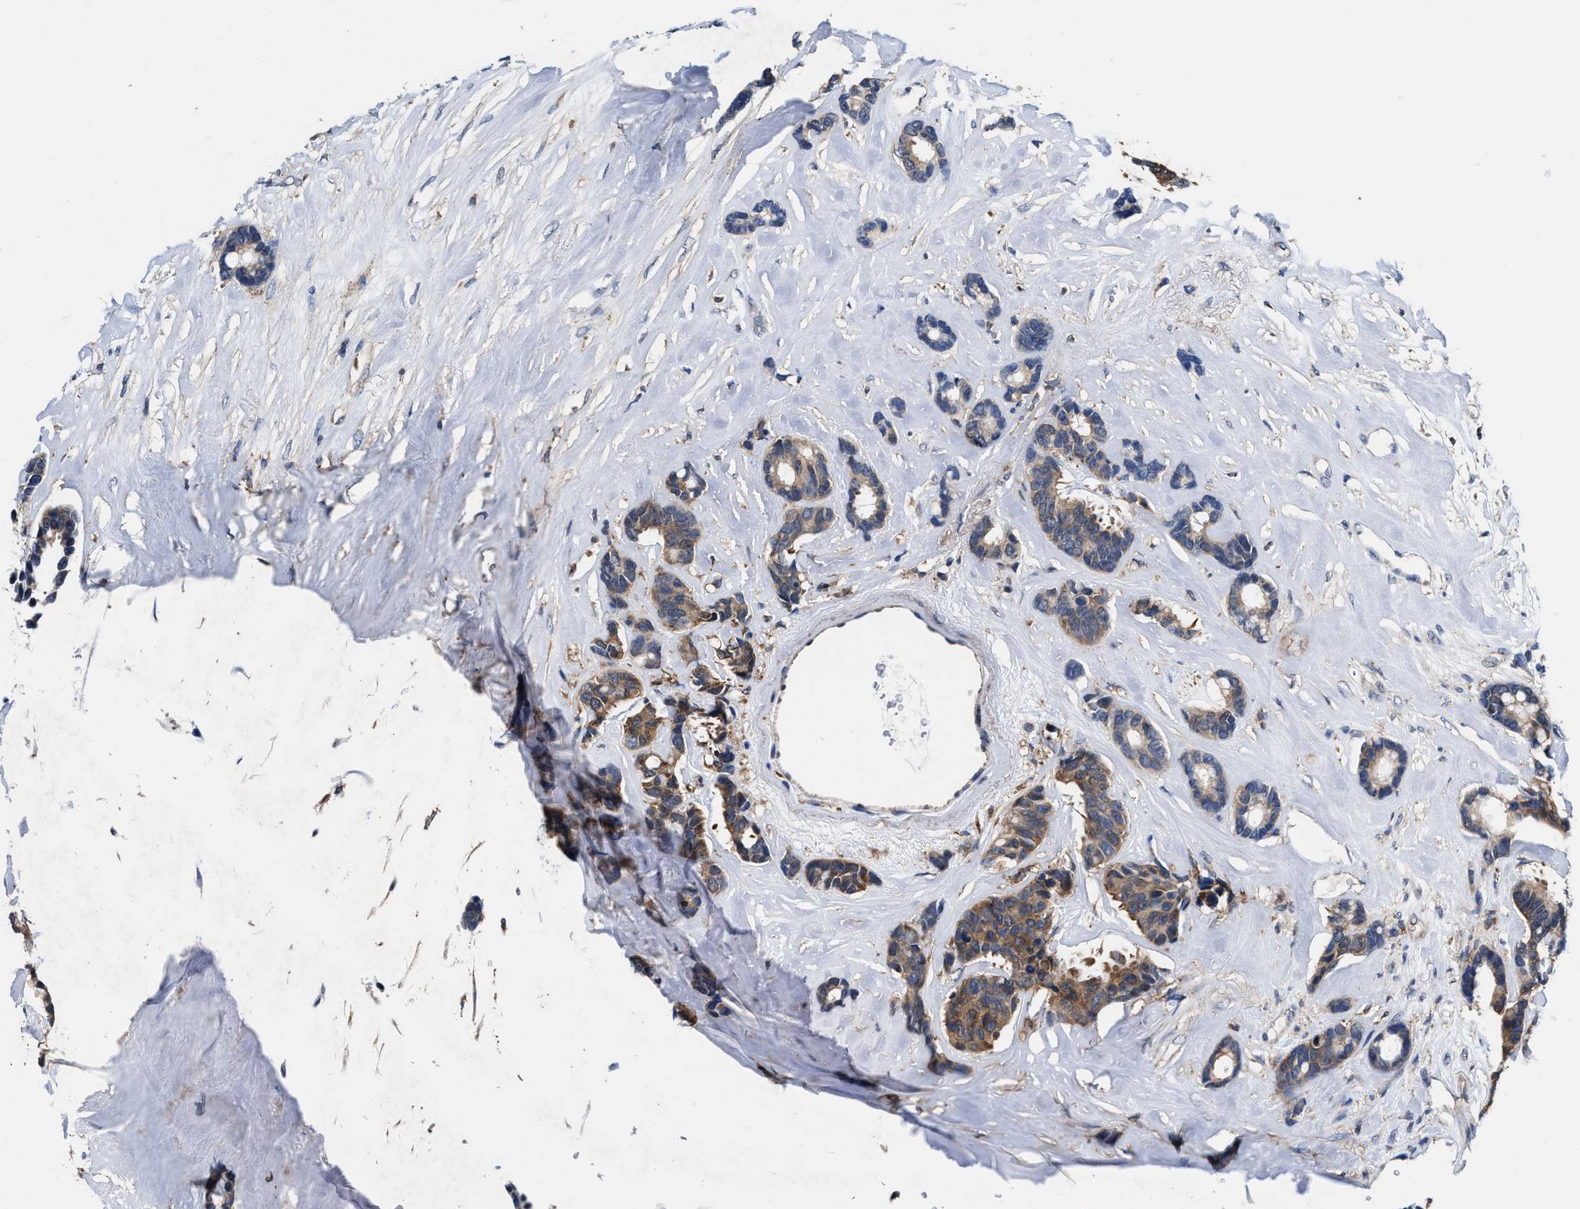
{"staining": {"intensity": "moderate", "quantity": "25%-75%", "location": "cytoplasmic/membranous"}, "tissue": "breast cancer", "cell_type": "Tumor cells", "image_type": "cancer", "snomed": [{"axis": "morphology", "description": "Duct carcinoma"}, {"axis": "topography", "description": "Breast"}], "caption": "Human breast invasive ductal carcinoma stained for a protein (brown) reveals moderate cytoplasmic/membranous positive positivity in approximately 25%-75% of tumor cells.", "gene": "ACLY", "patient": {"sex": "female", "age": 87}}